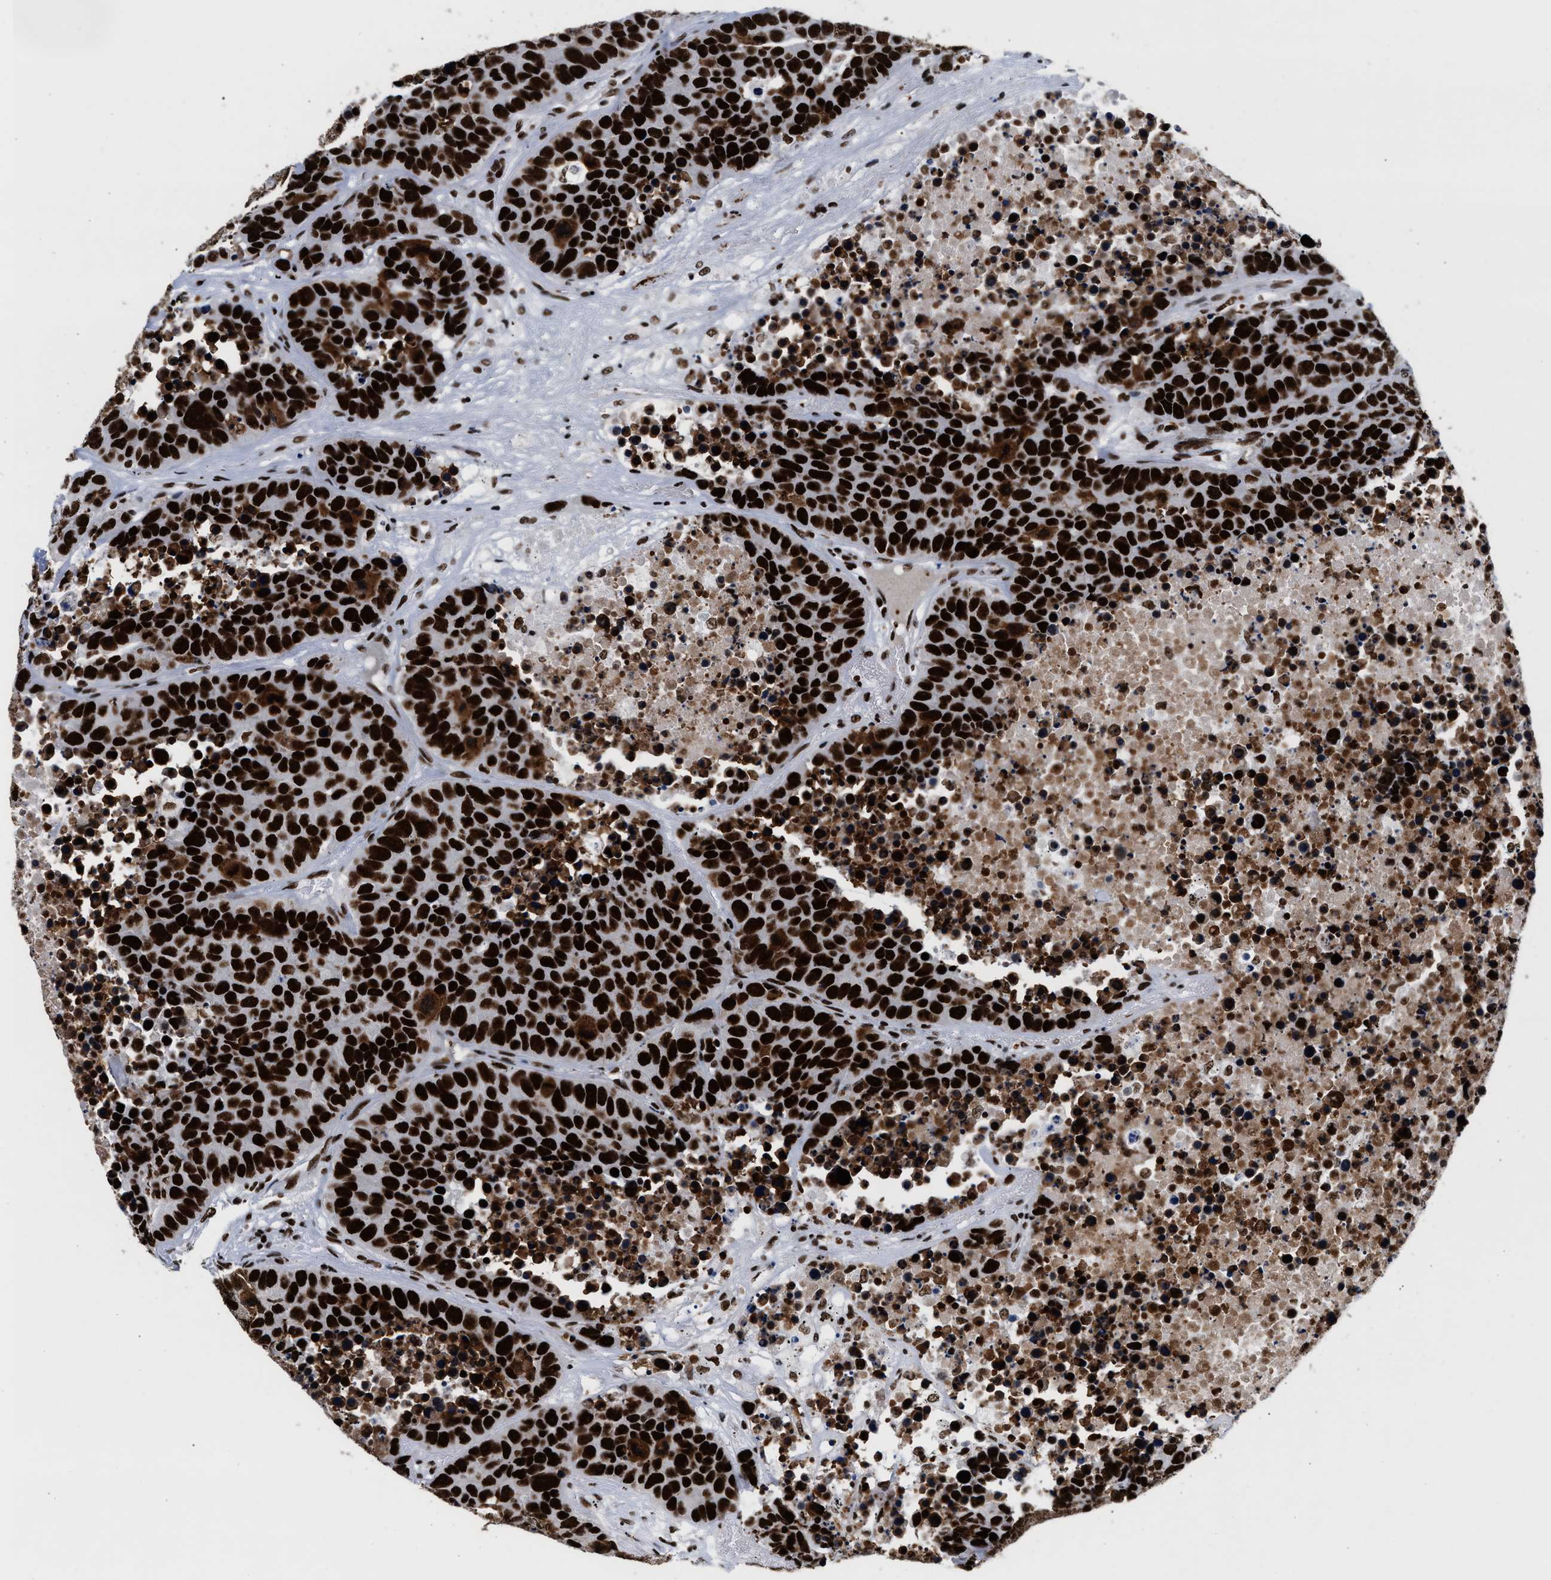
{"staining": {"intensity": "strong", "quantity": ">75%", "location": "nuclear"}, "tissue": "carcinoid", "cell_type": "Tumor cells", "image_type": "cancer", "snomed": [{"axis": "morphology", "description": "Carcinoid, malignant, NOS"}, {"axis": "topography", "description": "Lung"}], "caption": "Immunohistochemistry histopathology image of neoplastic tissue: human carcinoid (malignant) stained using immunohistochemistry (IHC) reveals high levels of strong protein expression localized specifically in the nuclear of tumor cells, appearing as a nuclear brown color.", "gene": "RAD21", "patient": {"sex": "male", "age": 60}}